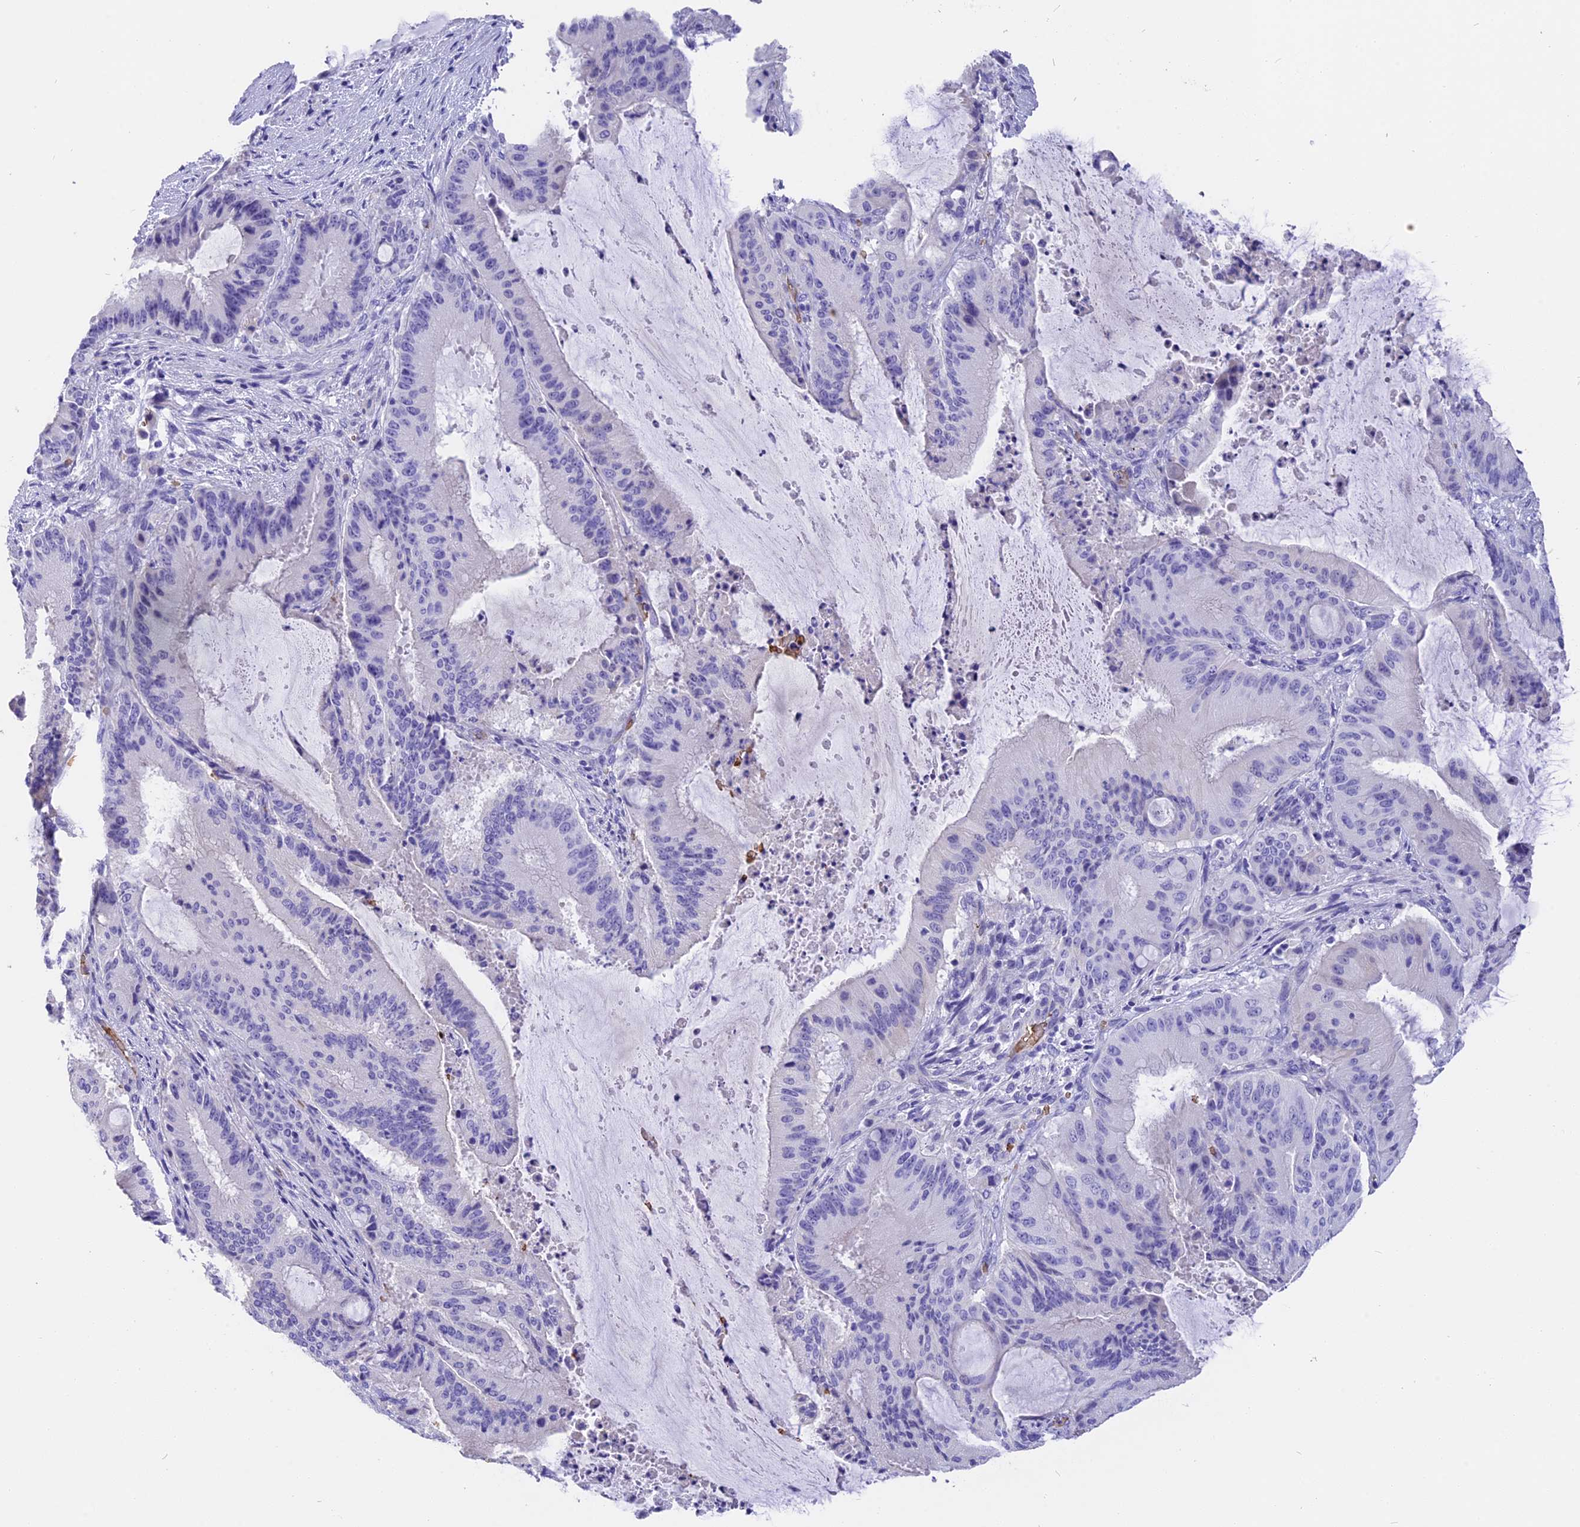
{"staining": {"intensity": "negative", "quantity": "none", "location": "none"}, "tissue": "liver cancer", "cell_type": "Tumor cells", "image_type": "cancer", "snomed": [{"axis": "morphology", "description": "Normal tissue, NOS"}, {"axis": "morphology", "description": "Cholangiocarcinoma"}, {"axis": "topography", "description": "Liver"}, {"axis": "topography", "description": "Peripheral nerve tissue"}], "caption": "The photomicrograph reveals no staining of tumor cells in liver cancer (cholangiocarcinoma). (Brightfield microscopy of DAB (3,3'-diaminobenzidine) immunohistochemistry (IHC) at high magnification).", "gene": "TNNC2", "patient": {"sex": "female", "age": 73}}